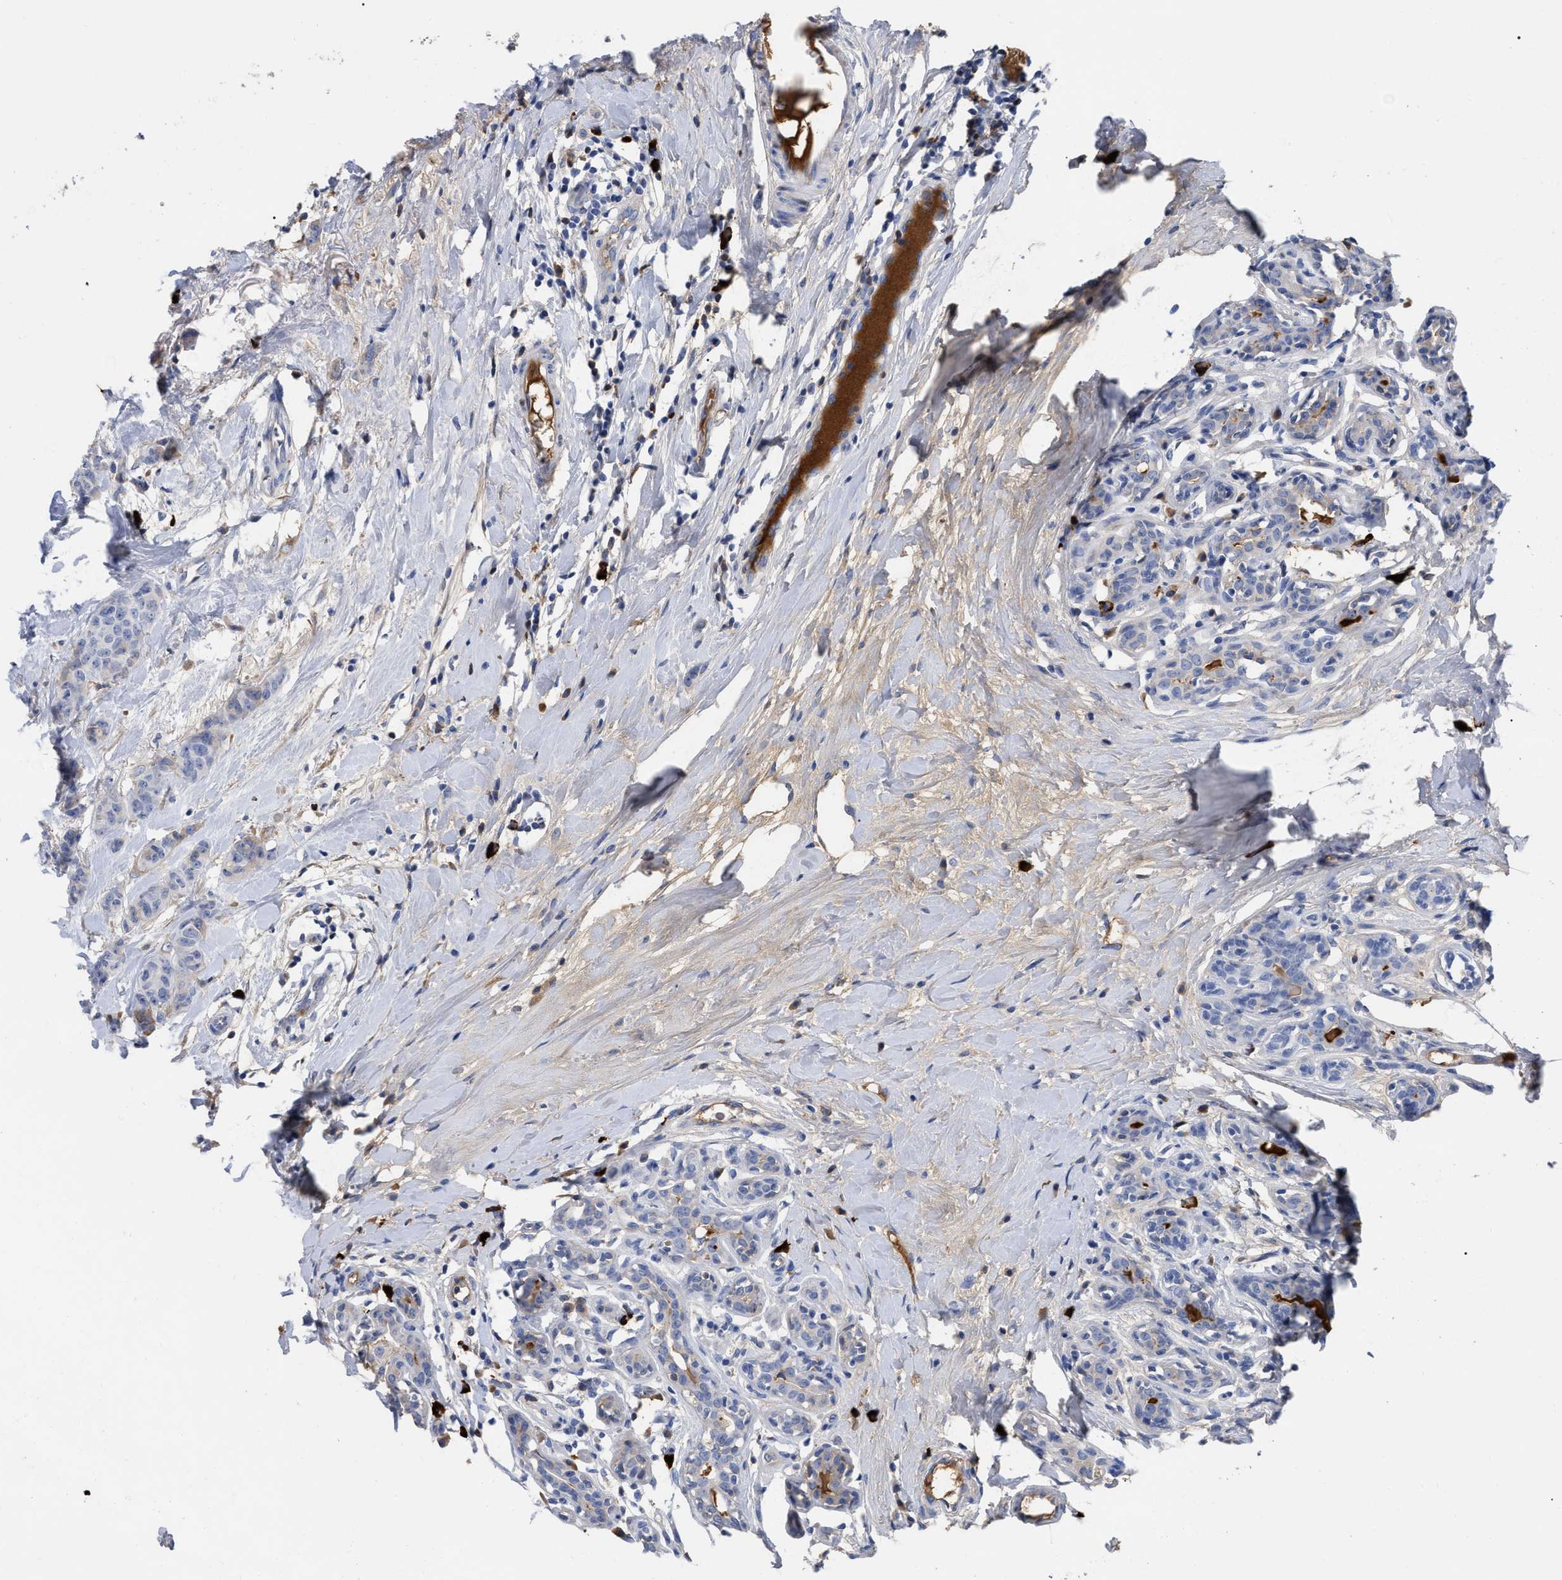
{"staining": {"intensity": "negative", "quantity": "none", "location": "none"}, "tissue": "breast cancer", "cell_type": "Tumor cells", "image_type": "cancer", "snomed": [{"axis": "morphology", "description": "Normal tissue, NOS"}, {"axis": "morphology", "description": "Duct carcinoma"}, {"axis": "topography", "description": "Breast"}], "caption": "High magnification brightfield microscopy of breast invasive ductal carcinoma stained with DAB (3,3'-diaminobenzidine) (brown) and counterstained with hematoxylin (blue): tumor cells show no significant expression.", "gene": "IGHV5-51", "patient": {"sex": "female", "age": 40}}